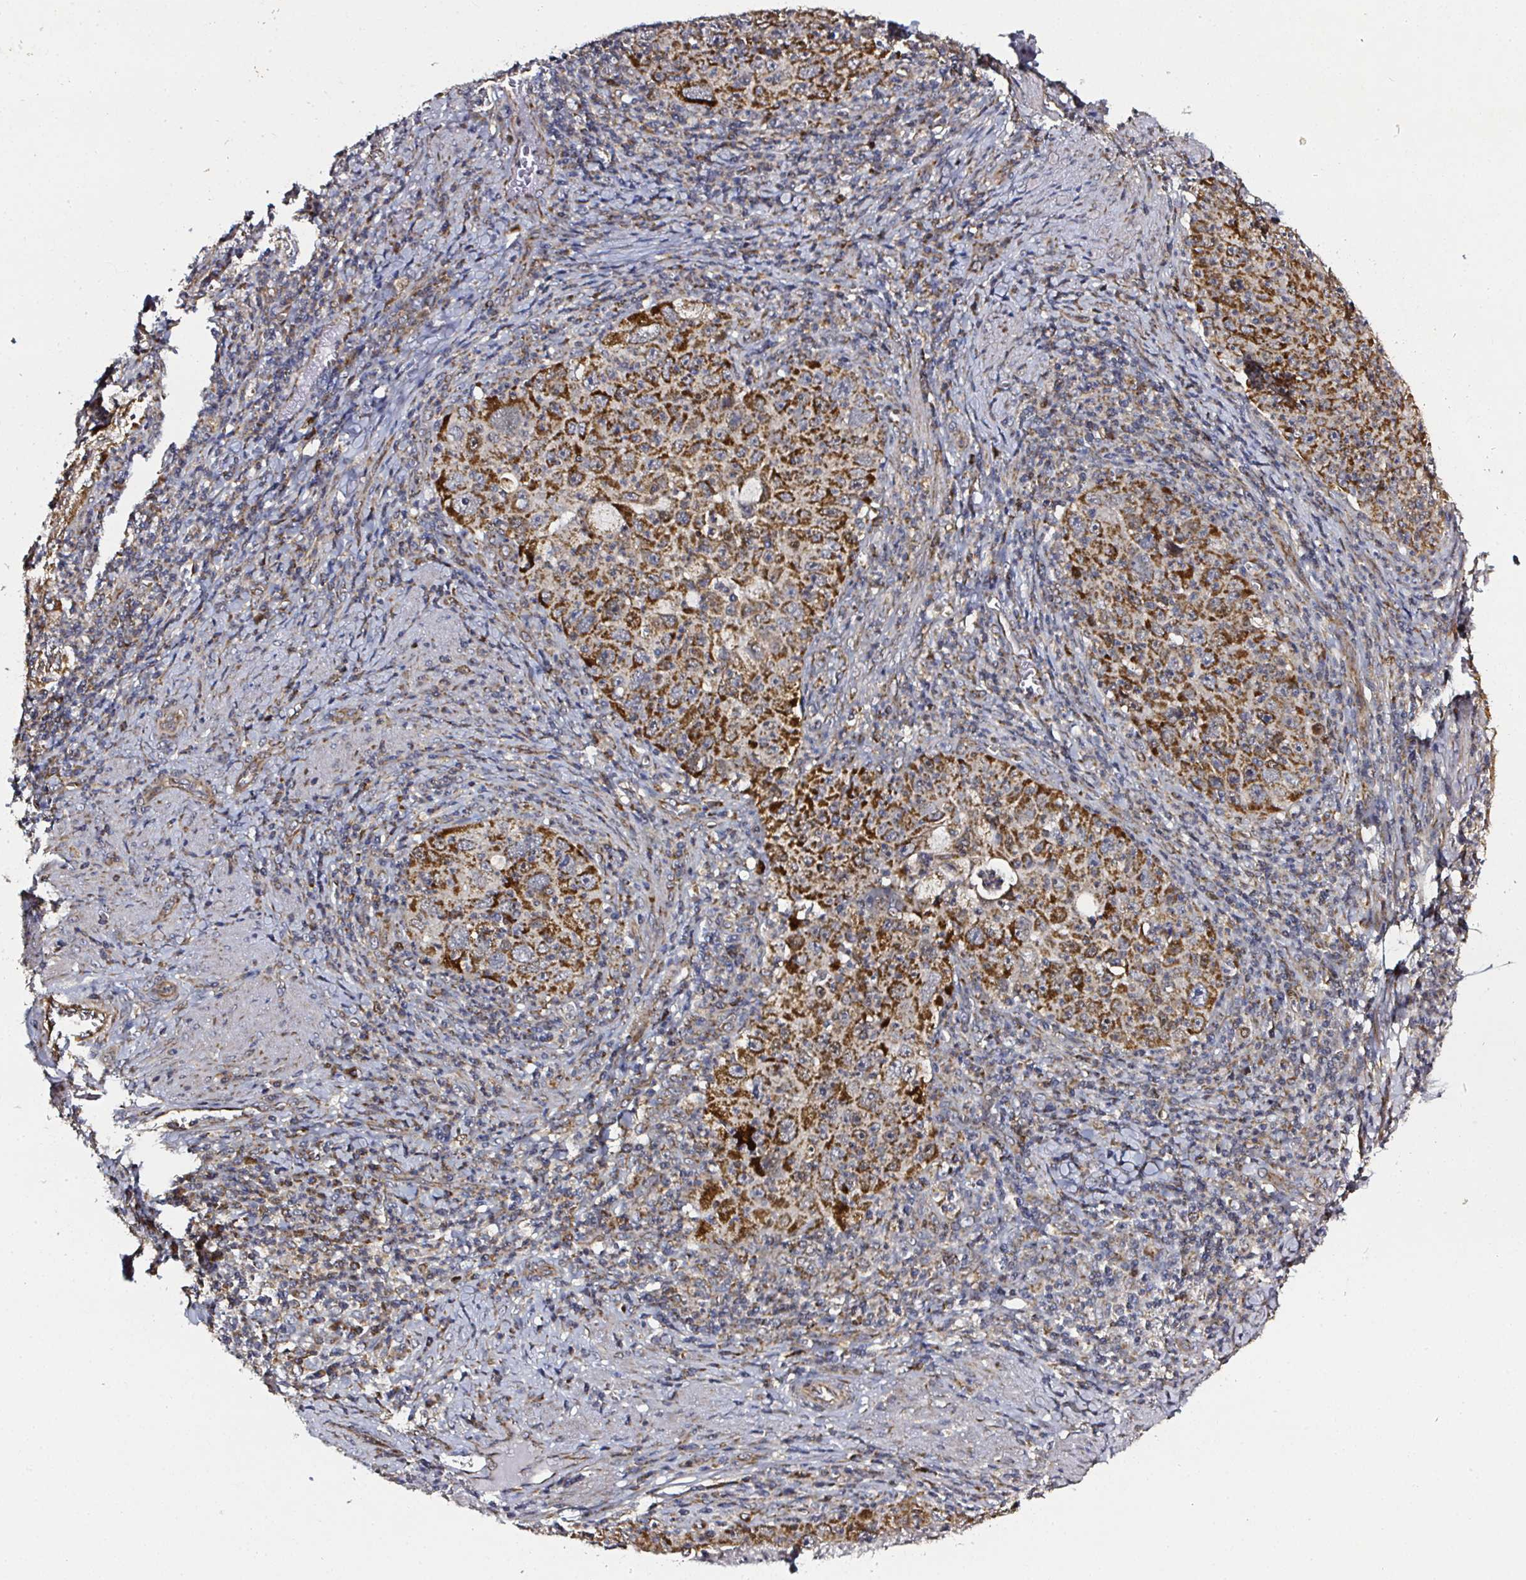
{"staining": {"intensity": "strong", "quantity": ">75%", "location": "cytoplasmic/membranous"}, "tissue": "cervical cancer", "cell_type": "Tumor cells", "image_type": "cancer", "snomed": [{"axis": "morphology", "description": "Squamous cell carcinoma, NOS"}, {"axis": "topography", "description": "Cervix"}], "caption": "DAB (3,3'-diaminobenzidine) immunohistochemical staining of cervical squamous cell carcinoma displays strong cytoplasmic/membranous protein staining in approximately >75% of tumor cells.", "gene": "ATAD3B", "patient": {"sex": "female", "age": 30}}